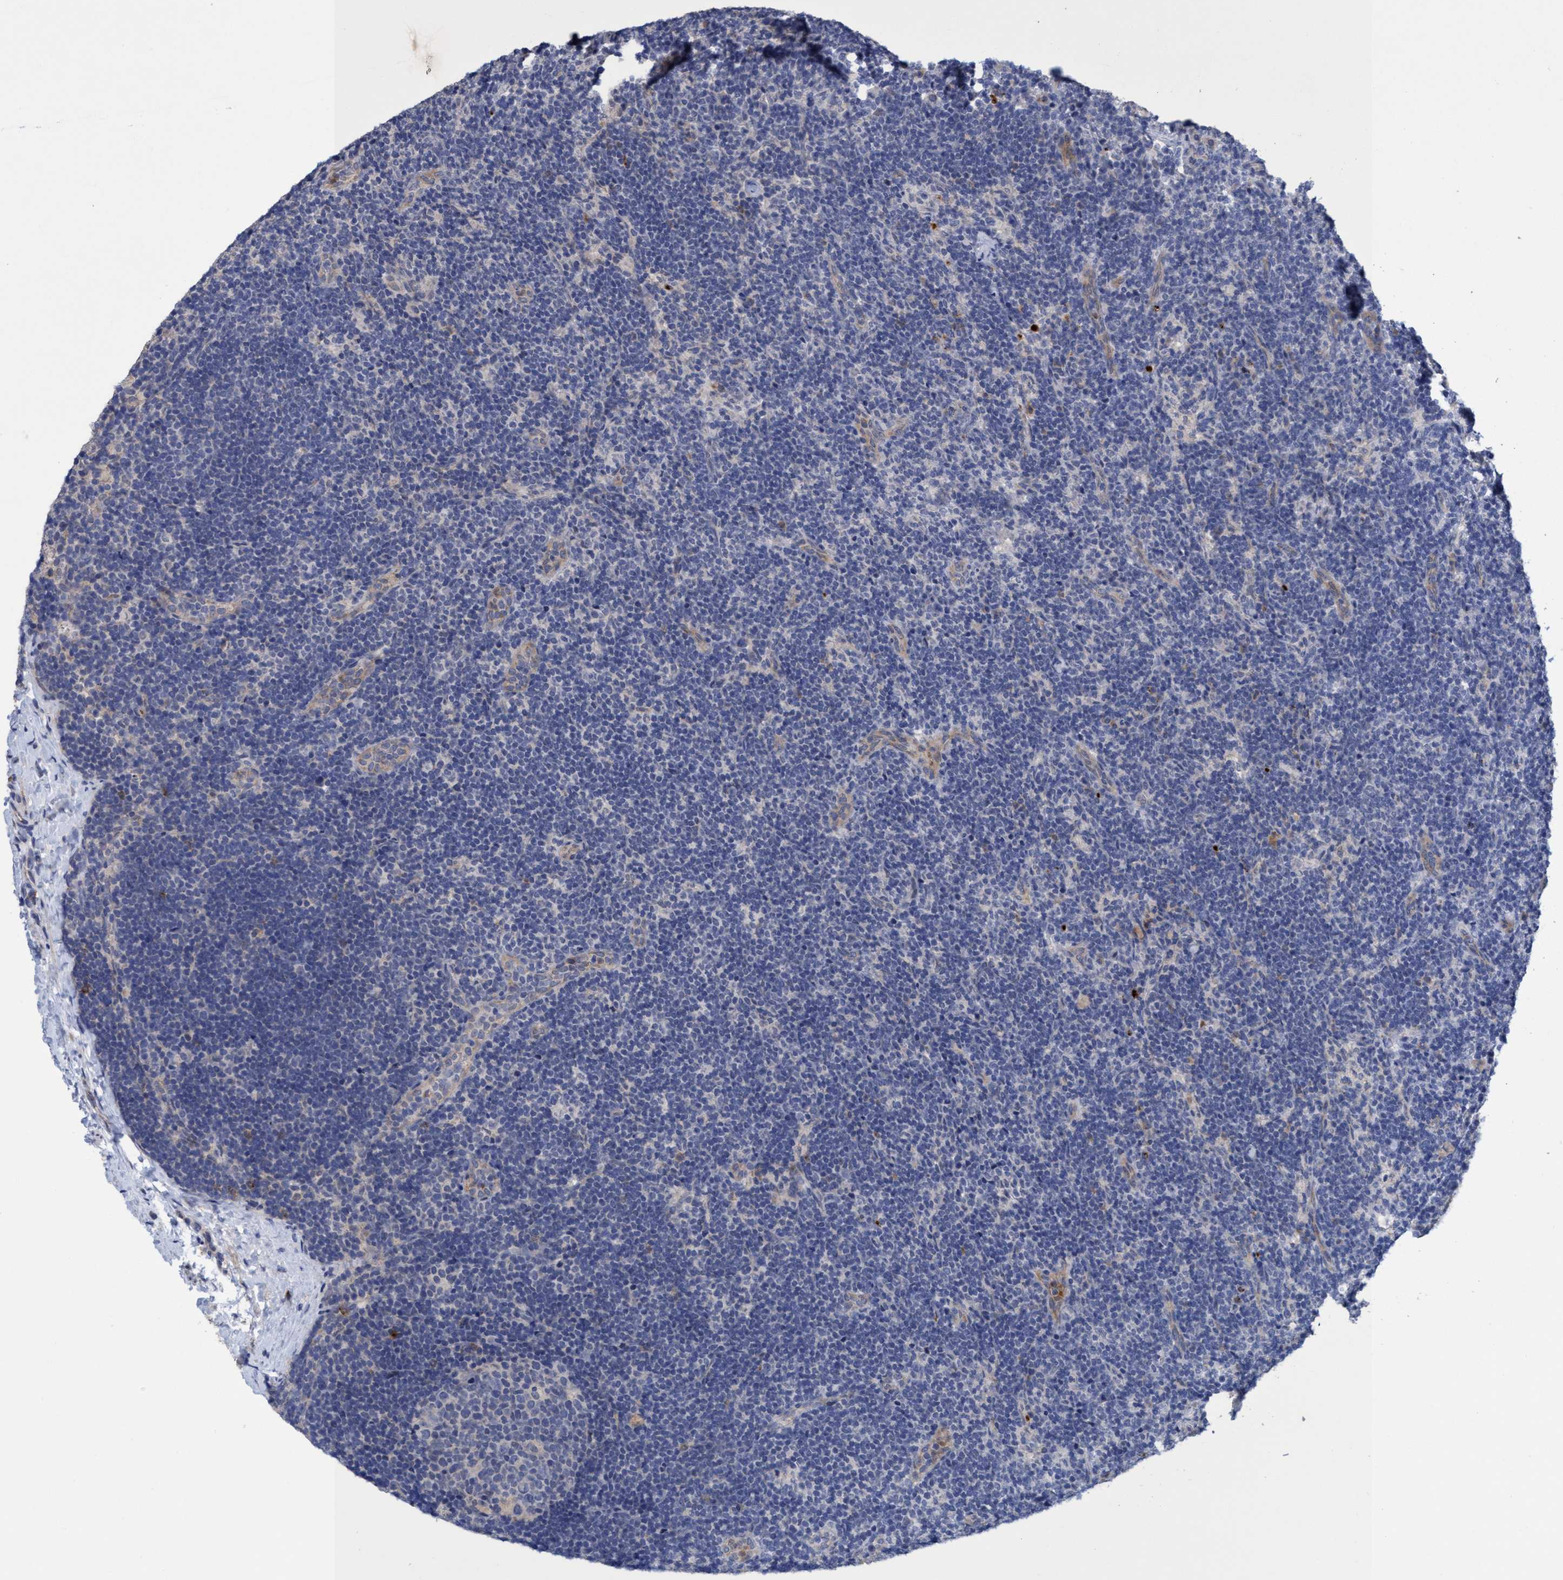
{"staining": {"intensity": "negative", "quantity": "none", "location": "none"}, "tissue": "lymph node", "cell_type": "Germinal center cells", "image_type": "normal", "snomed": [{"axis": "morphology", "description": "Normal tissue, NOS"}, {"axis": "topography", "description": "Lymph node"}], "caption": "An immunohistochemistry photomicrograph of normal lymph node is shown. There is no staining in germinal center cells of lymph node. Nuclei are stained in blue.", "gene": "SEMA4D", "patient": {"sex": "female", "age": 22}}